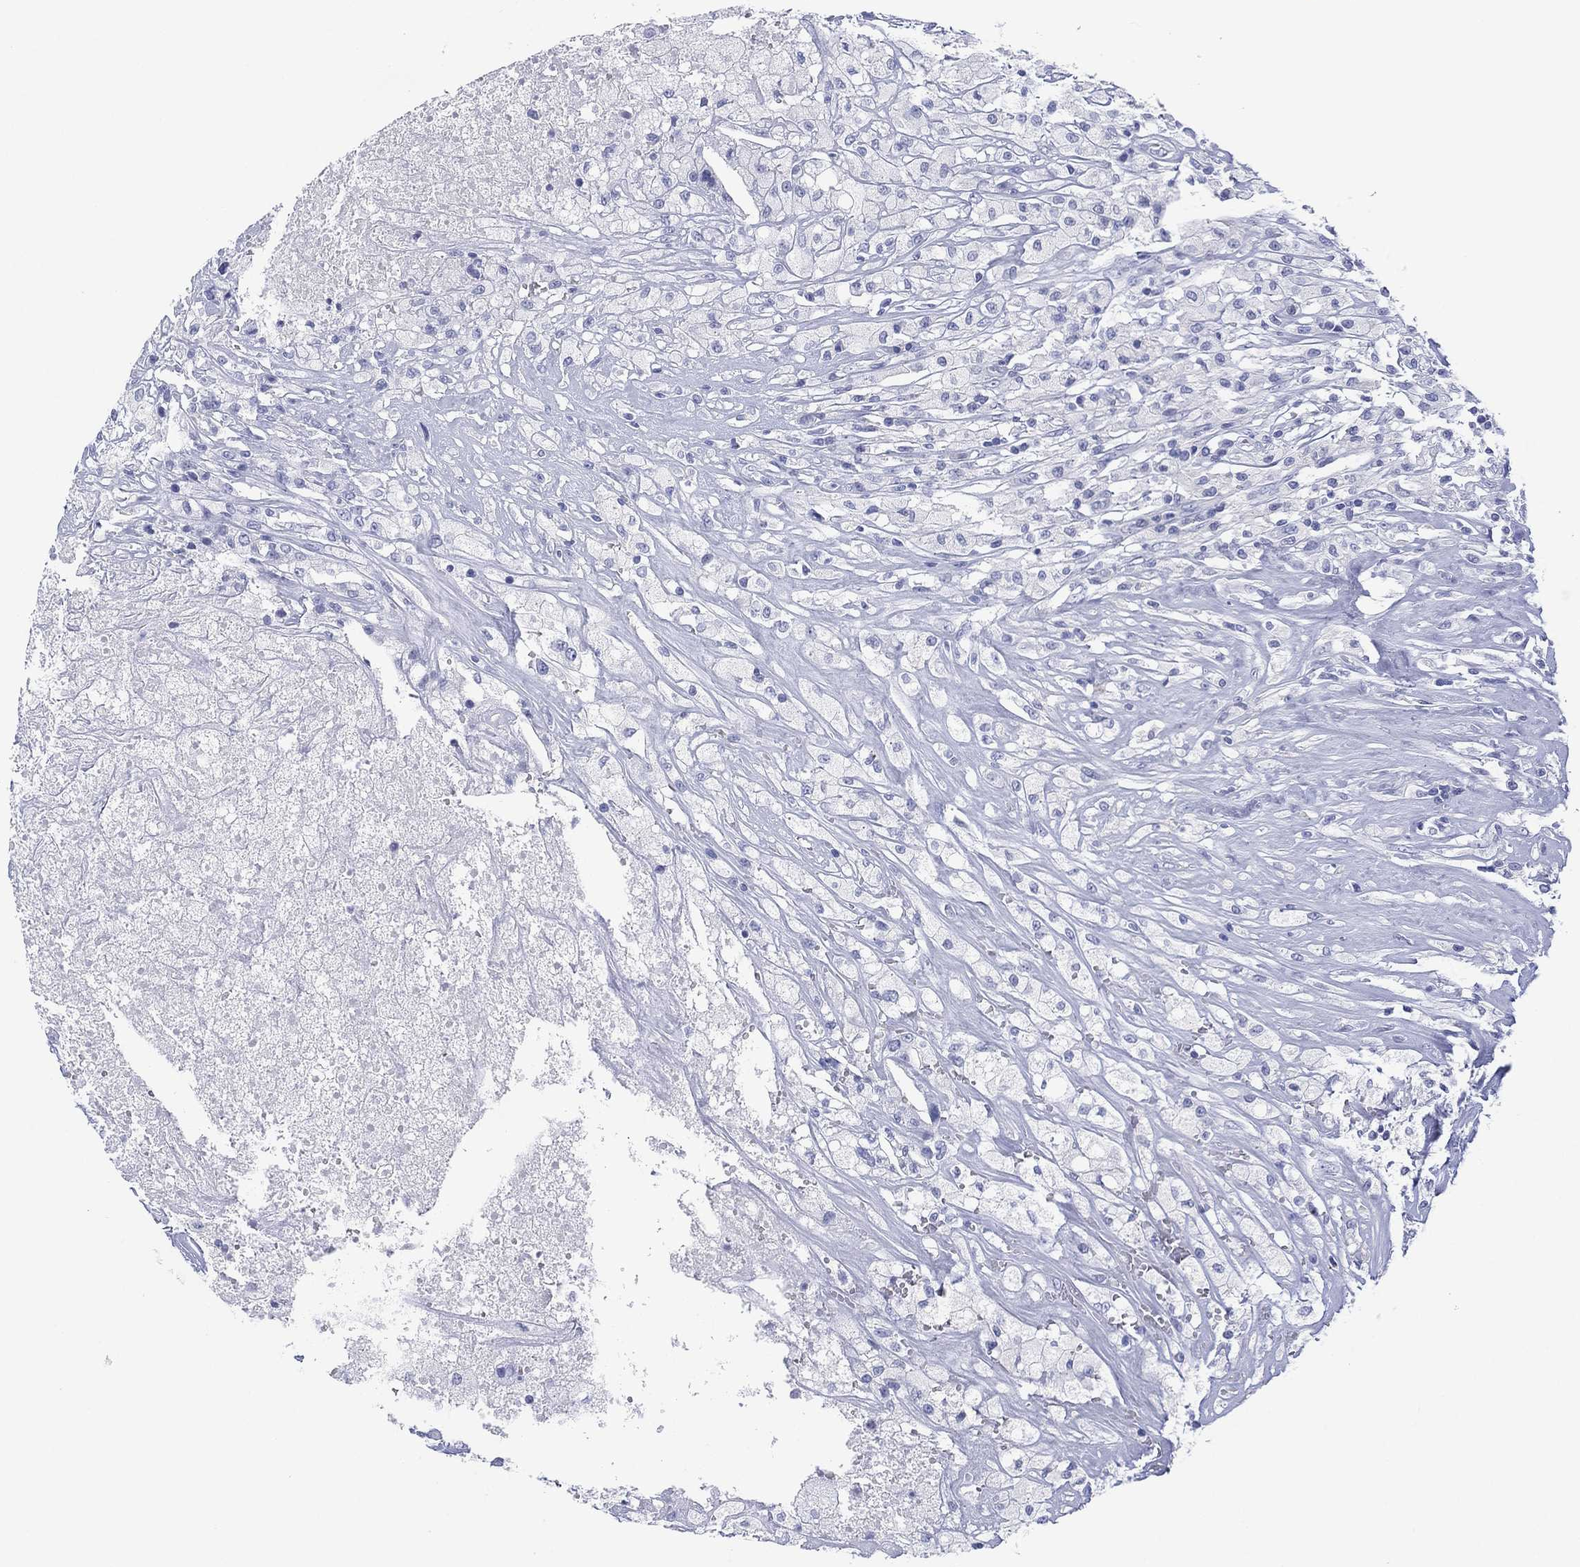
{"staining": {"intensity": "negative", "quantity": "none", "location": "none"}, "tissue": "testis cancer", "cell_type": "Tumor cells", "image_type": "cancer", "snomed": [{"axis": "morphology", "description": "Necrosis, NOS"}, {"axis": "morphology", "description": "Carcinoma, Embryonal, NOS"}, {"axis": "topography", "description": "Testis"}], "caption": "Immunohistochemistry image of neoplastic tissue: human testis cancer (embryonal carcinoma) stained with DAB shows no significant protein positivity in tumor cells. Brightfield microscopy of immunohistochemistry stained with DAB (brown) and hematoxylin (blue), captured at high magnification.", "gene": "DSG1", "patient": {"sex": "male", "age": 19}}